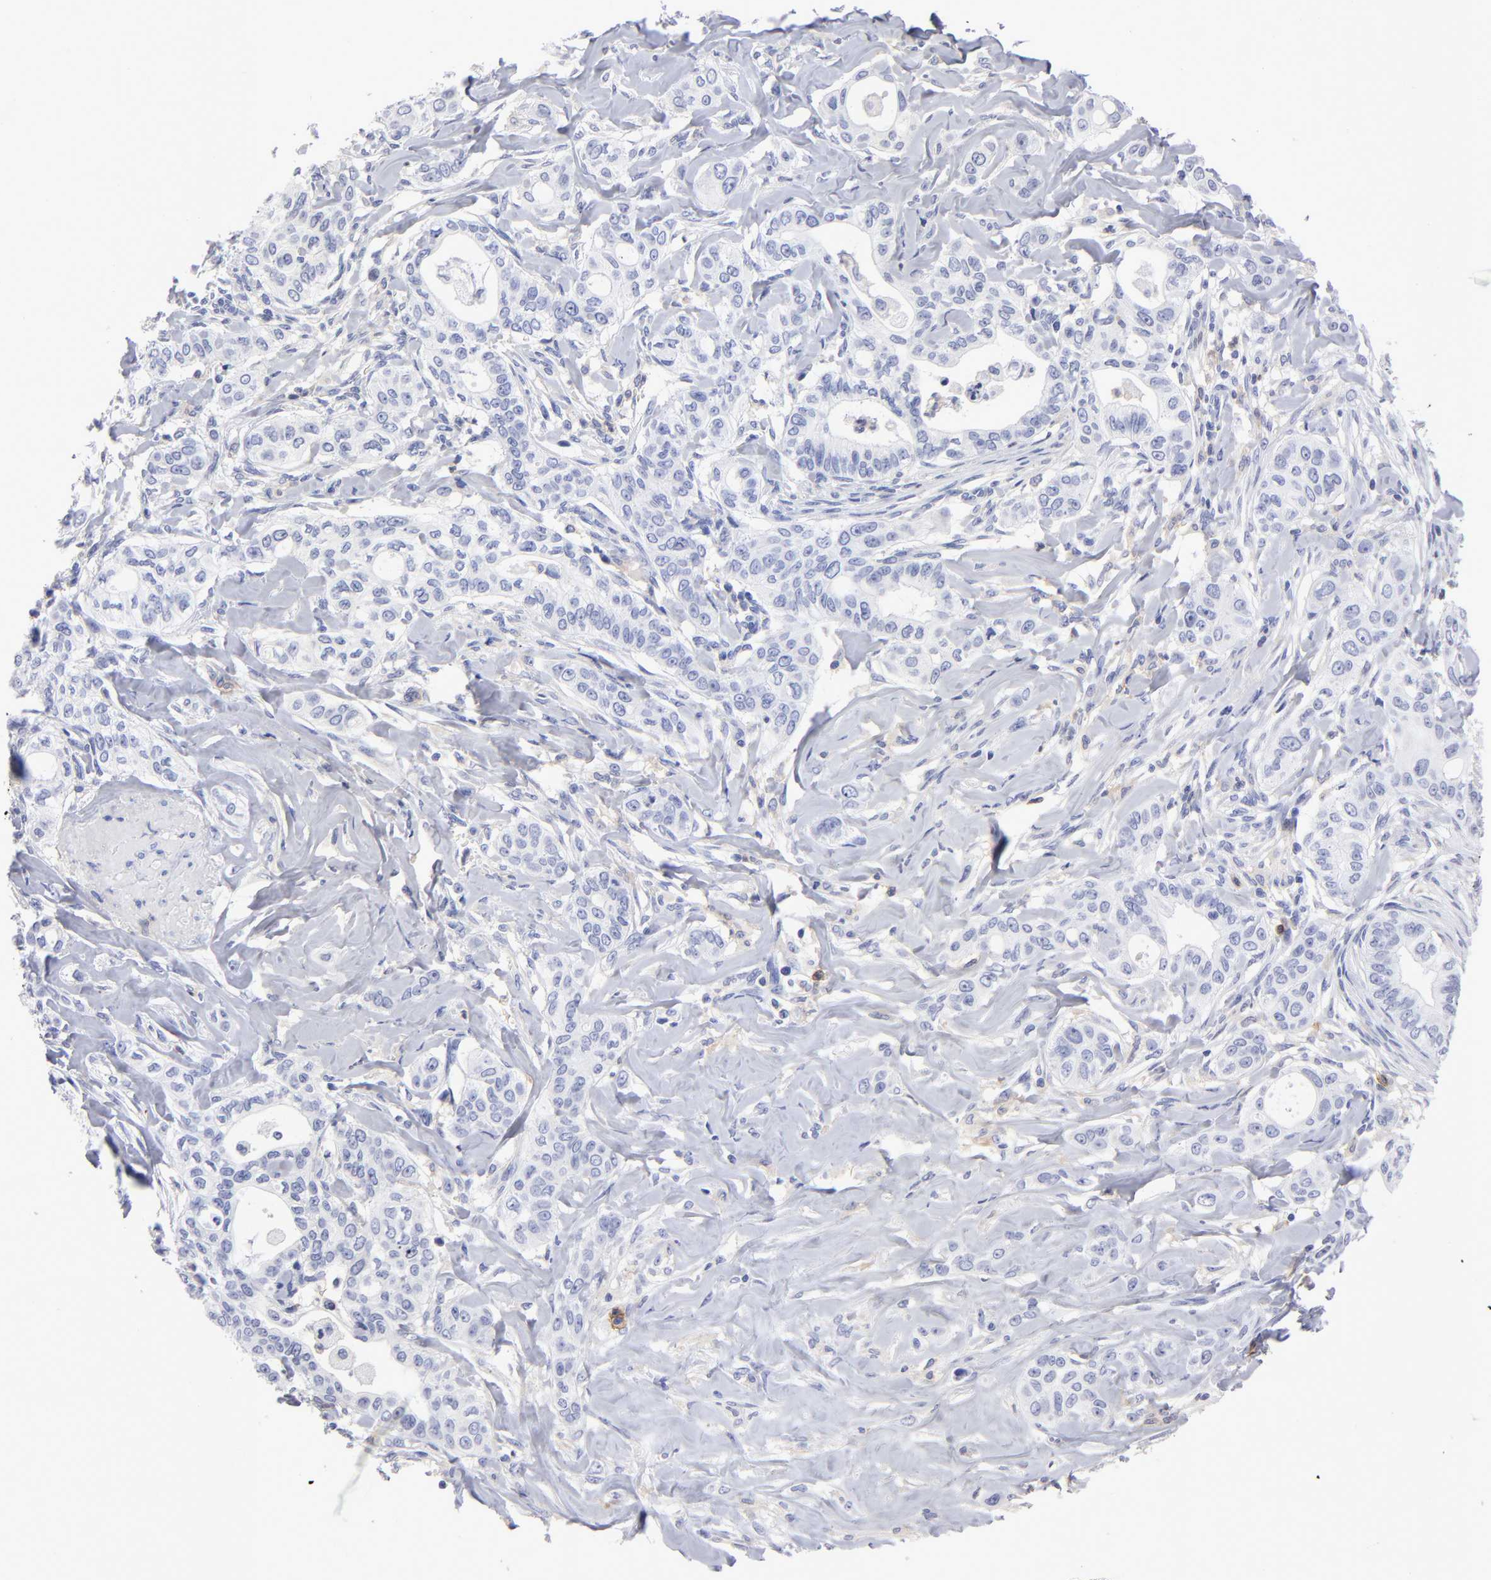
{"staining": {"intensity": "negative", "quantity": "none", "location": "none"}, "tissue": "liver cancer", "cell_type": "Tumor cells", "image_type": "cancer", "snomed": [{"axis": "morphology", "description": "Cholangiocarcinoma"}, {"axis": "topography", "description": "Liver"}], "caption": "Image shows no significant protein positivity in tumor cells of liver cancer (cholangiocarcinoma).", "gene": "LAT2", "patient": {"sex": "female", "age": 67}}